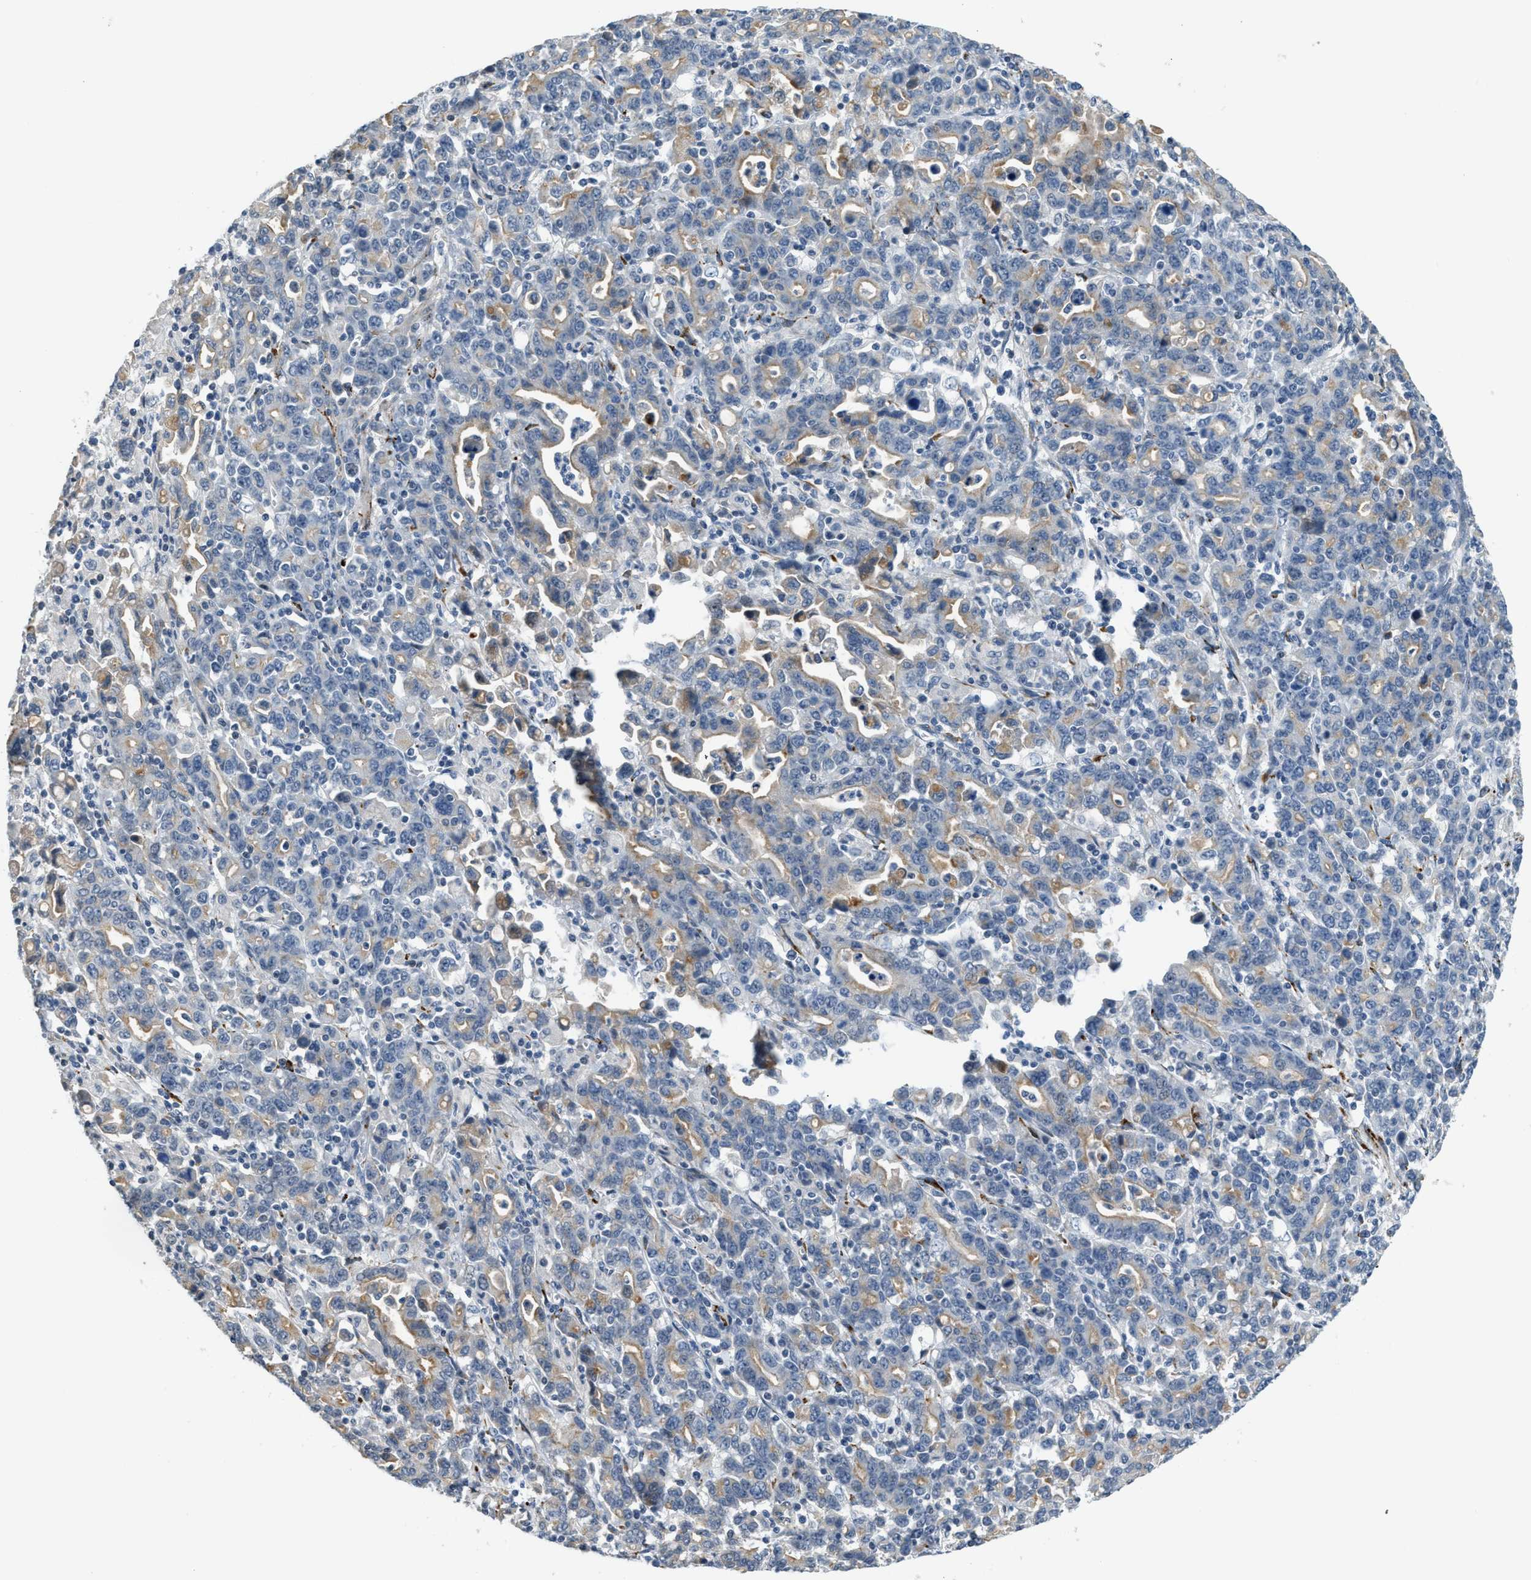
{"staining": {"intensity": "negative", "quantity": "none", "location": "none"}, "tissue": "stomach cancer", "cell_type": "Tumor cells", "image_type": "cancer", "snomed": [{"axis": "morphology", "description": "Adenocarcinoma, NOS"}, {"axis": "topography", "description": "Stomach, upper"}], "caption": "Tumor cells are negative for brown protein staining in stomach adenocarcinoma.", "gene": "TMEM154", "patient": {"sex": "male", "age": 69}}